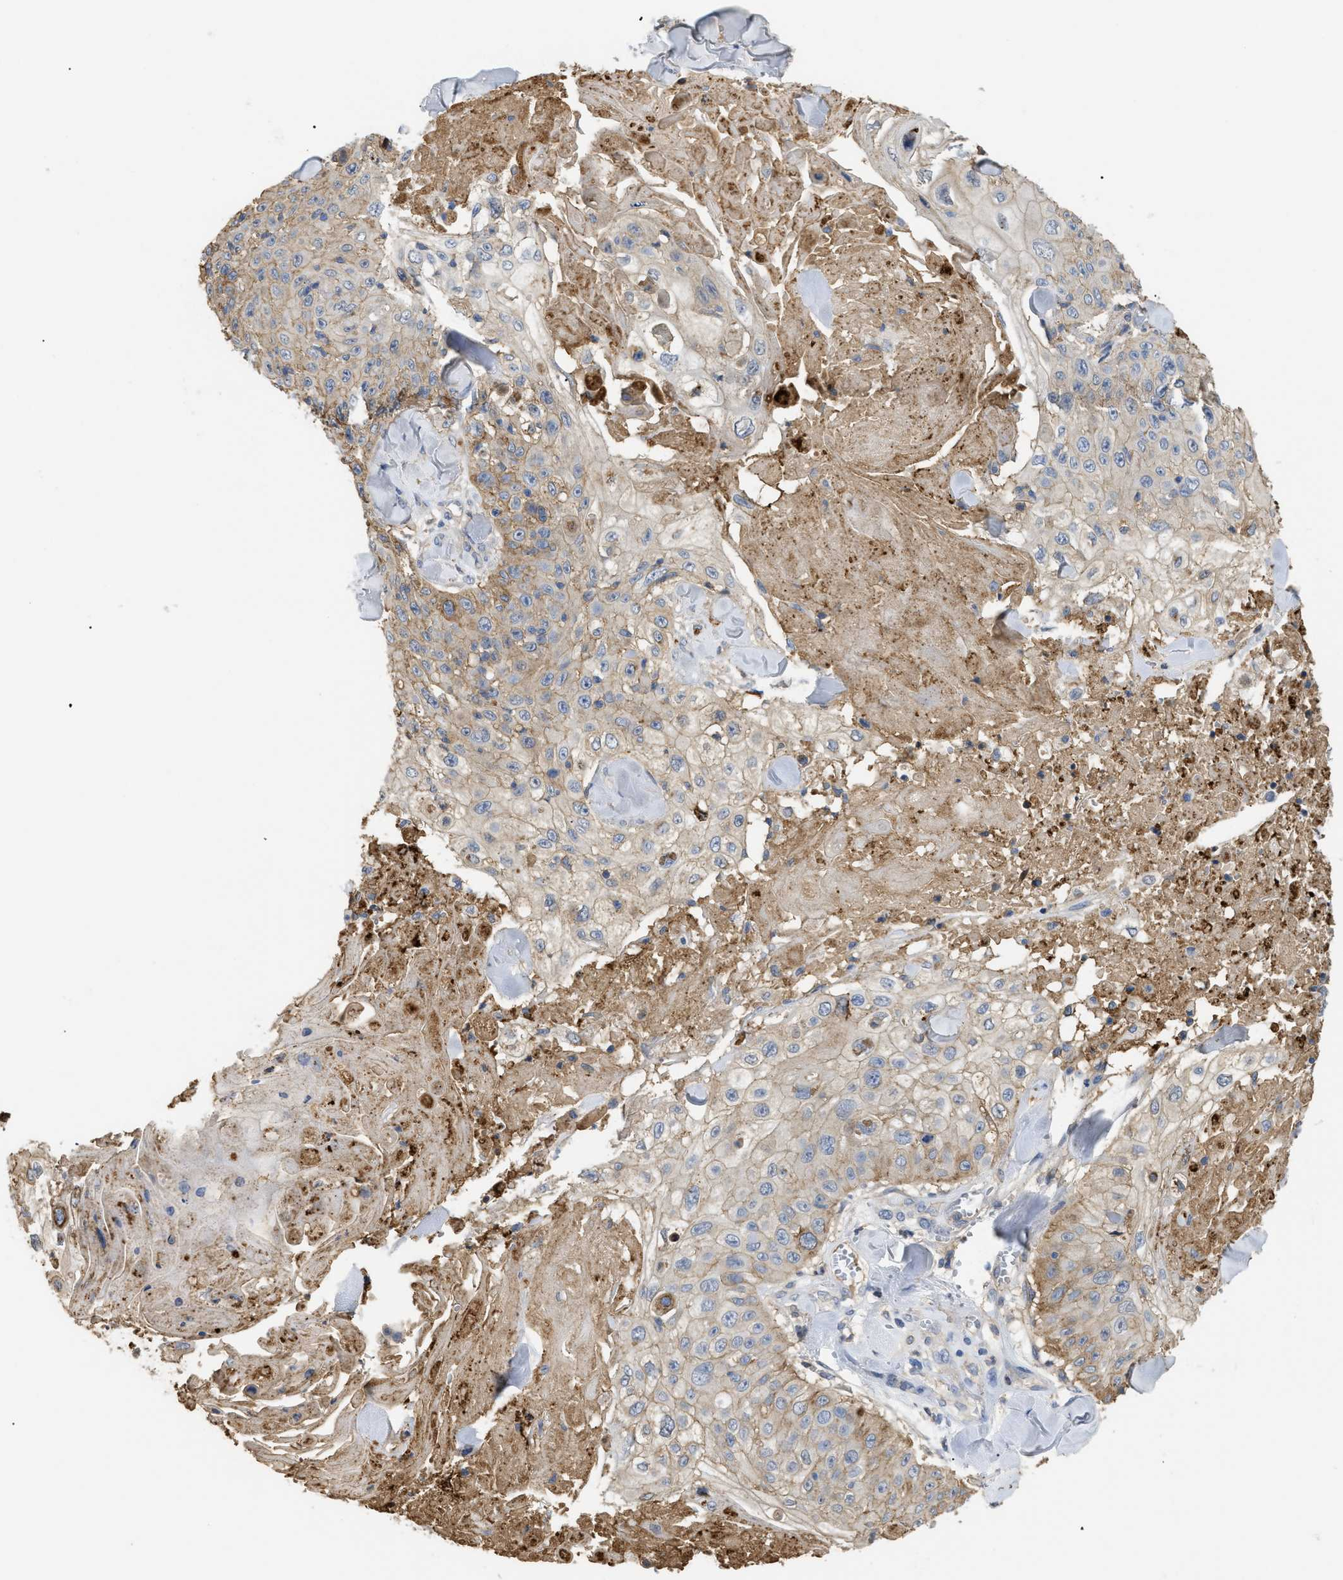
{"staining": {"intensity": "moderate", "quantity": "<25%", "location": "cytoplasmic/membranous"}, "tissue": "skin cancer", "cell_type": "Tumor cells", "image_type": "cancer", "snomed": [{"axis": "morphology", "description": "Squamous cell carcinoma, NOS"}, {"axis": "topography", "description": "Skin"}], "caption": "Skin squamous cell carcinoma stained with immunohistochemistry demonstrates moderate cytoplasmic/membranous staining in approximately <25% of tumor cells.", "gene": "ANXA4", "patient": {"sex": "male", "age": 86}}